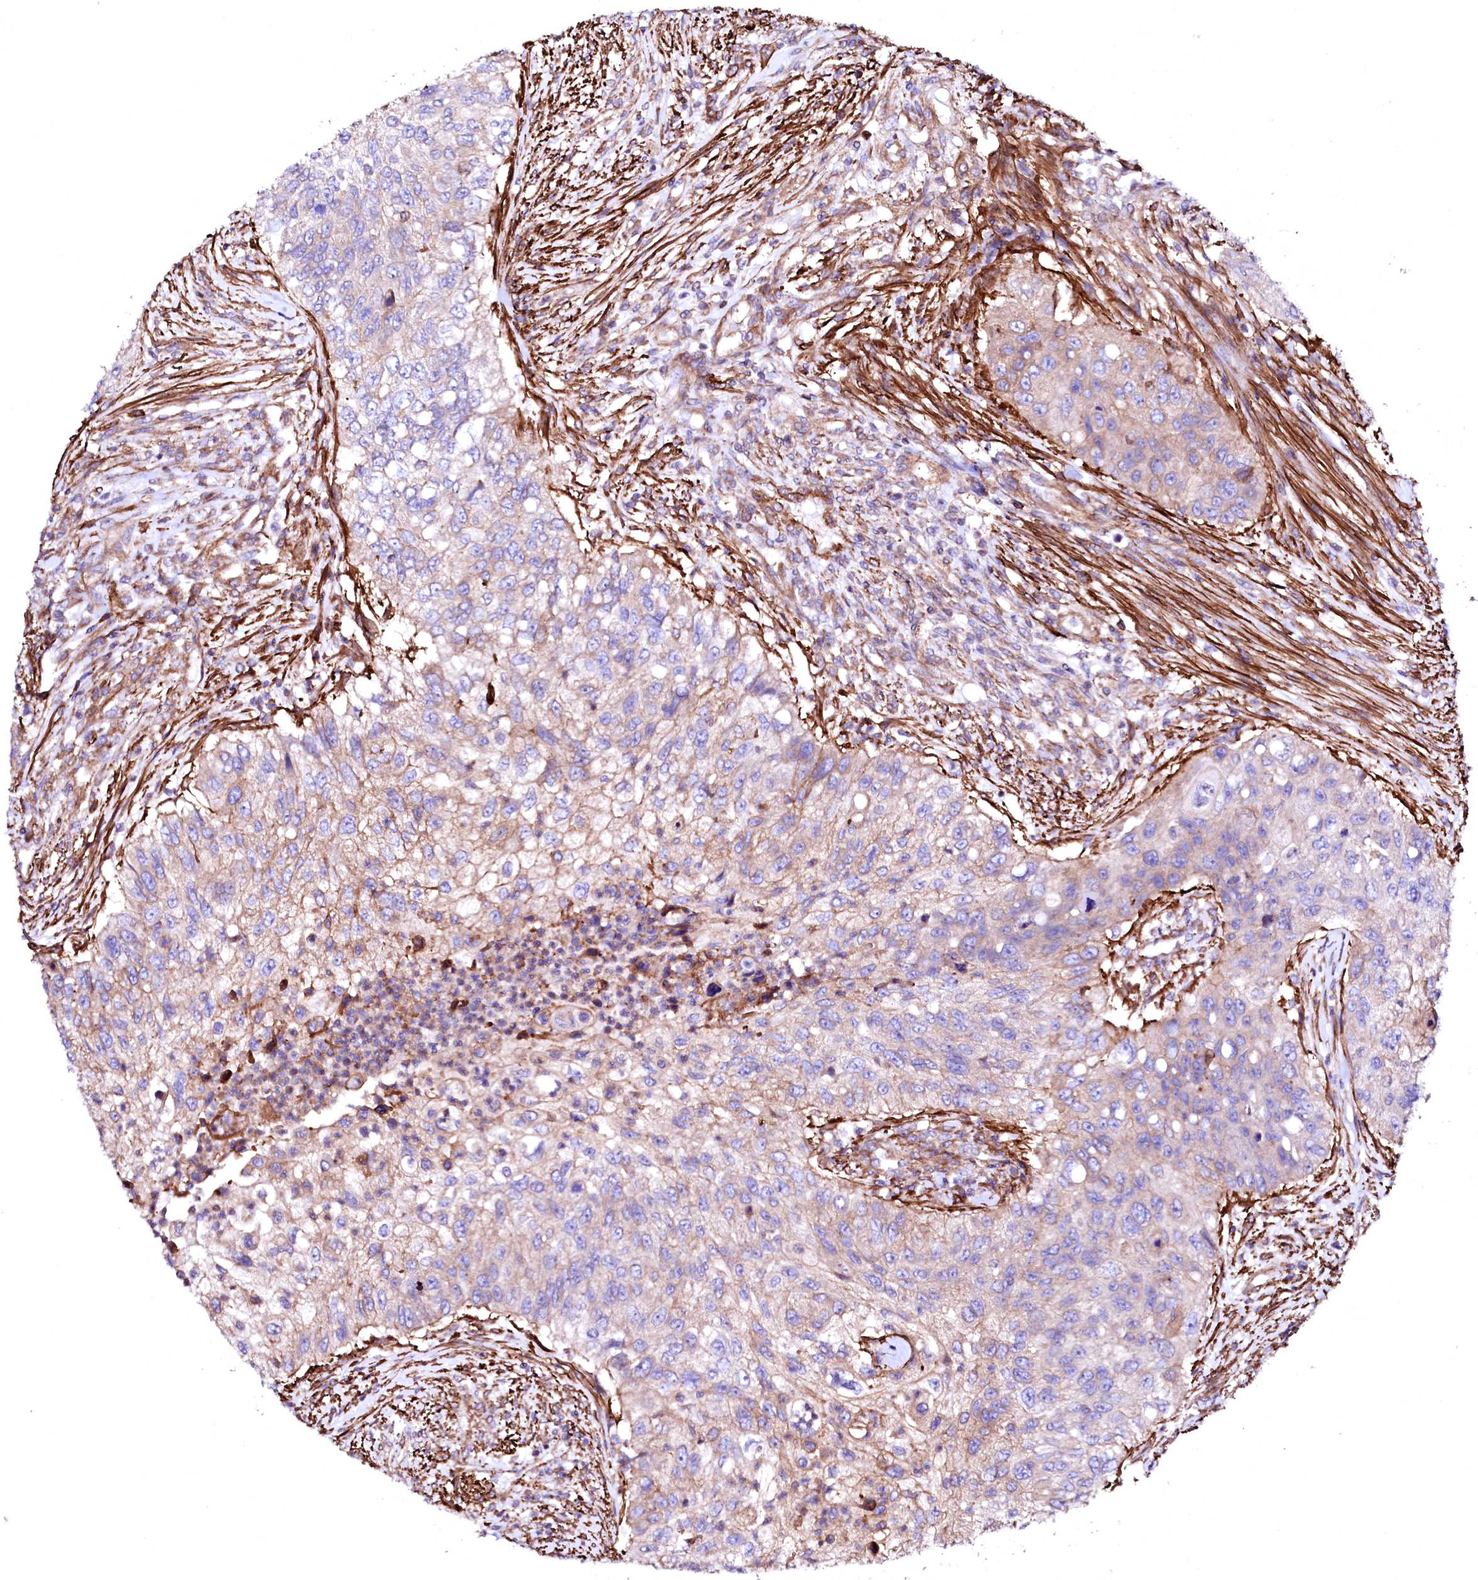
{"staining": {"intensity": "weak", "quantity": "25%-75%", "location": "cytoplasmic/membranous"}, "tissue": "urothelial cancer", "cell_type": "Tumor cells", "image_type": "cancer", "snomed": [{"axis": "morphology", "description": "Urothelial carcinoma, High grade"}, {"axis": "topography", "description": "Urinary bladder"}], "caption": "The histopathology image demonstrates staining of high-grade urothelial carcinoma, revealing weak cytoplasmic/membranous protein staining (brown color) within tumor cells.", "gene": "GPR176", "patient": {"sex": "female", "age": 60}}